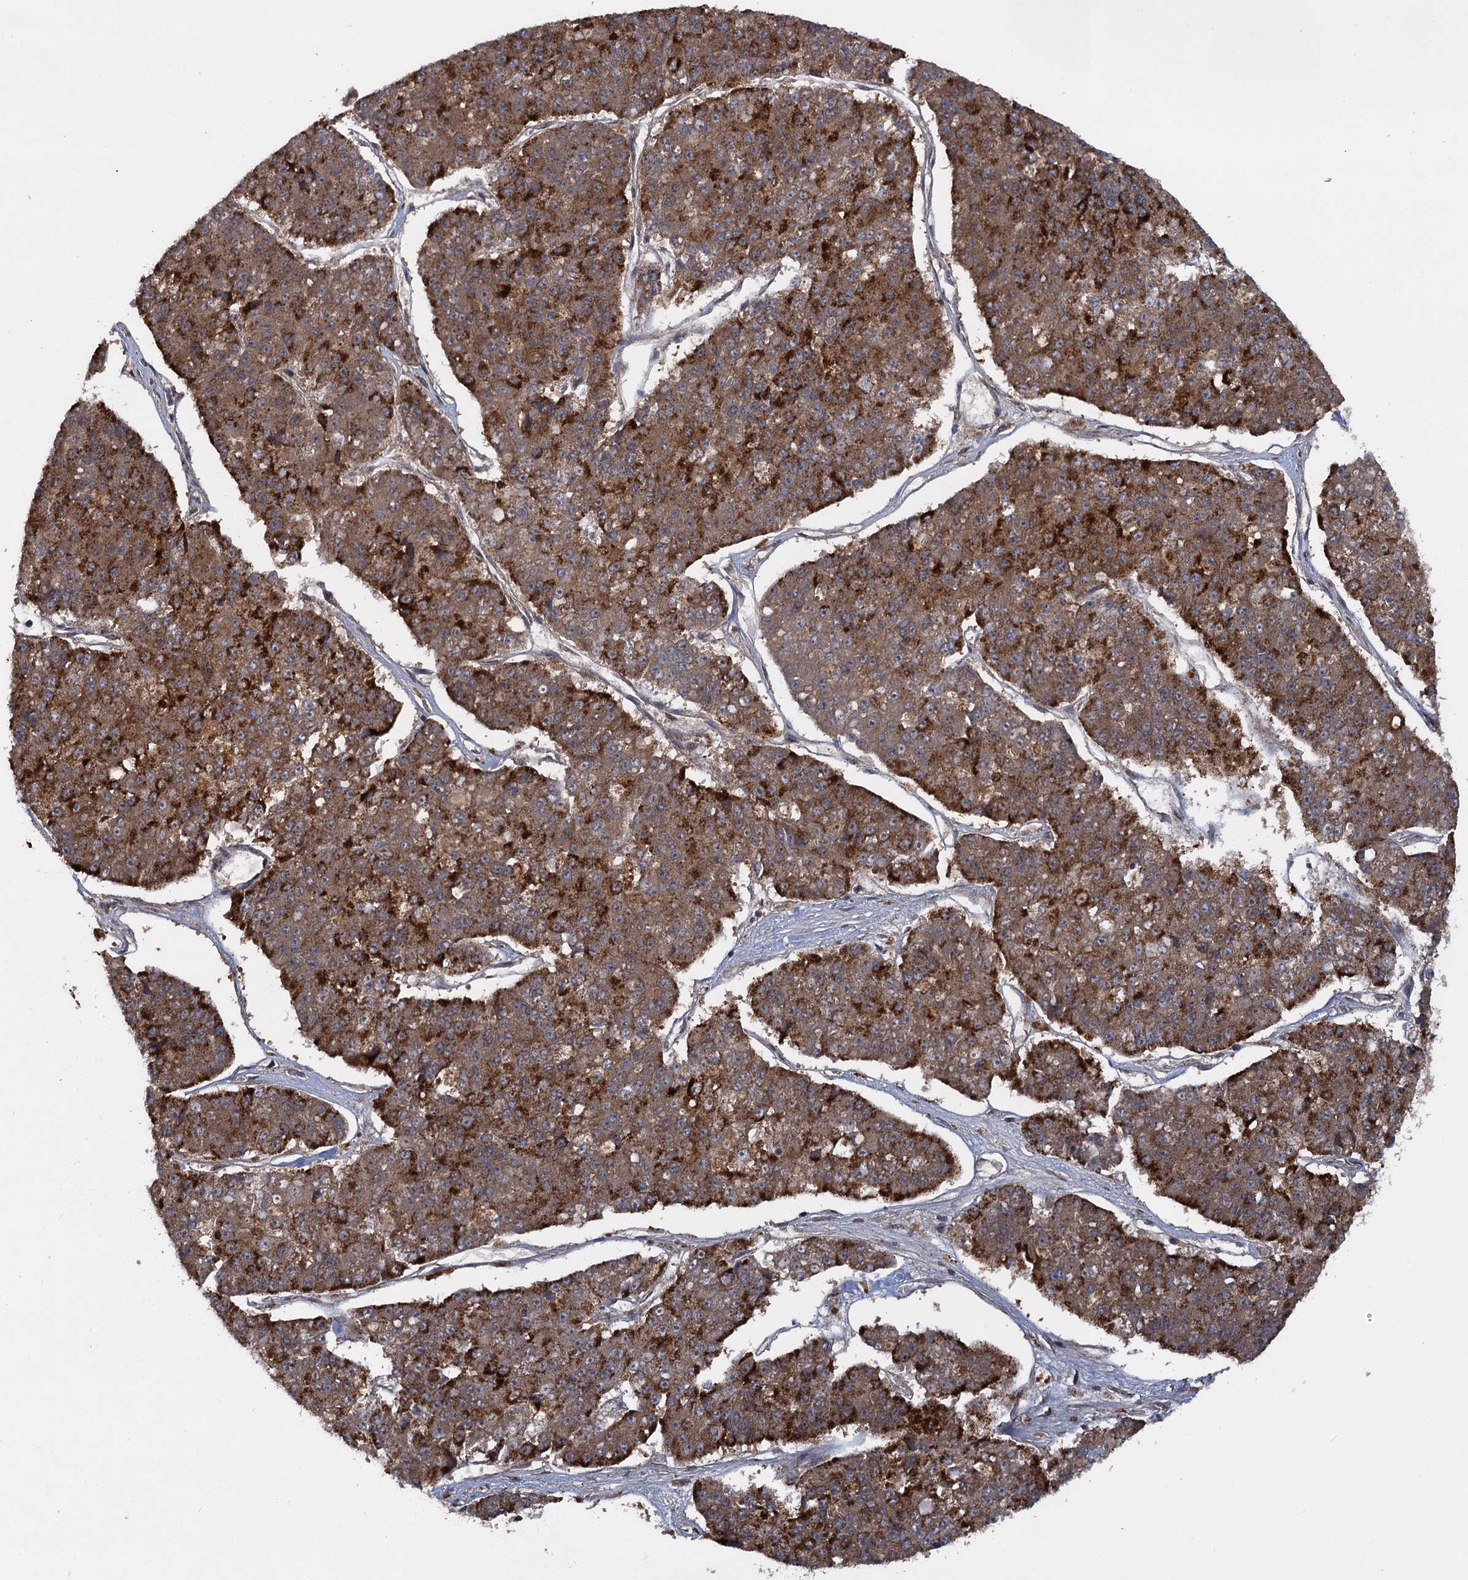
{"staining": {"intensity": "strong", "quantity": "25%-75%", "location": "cytoplasmic/membranous"}, "tissue": "pancreatic cancer", "cell_type": "Tumor cells", "image_type": "cancer", "snomed": [{"axis": "morphology", "description": "Adenocarcinoma, NOS"}, {"axis": "topography", "description": "Pancreas"}], "caption": "Protein expression analysis of human pancreatic adenocarcinoma reveals strong cytoplasmic/membranous expression in approximately 25%-75% of tumor cells.", "gene": "HAUS1", "patient": {"sex": "male", "age": 50}}